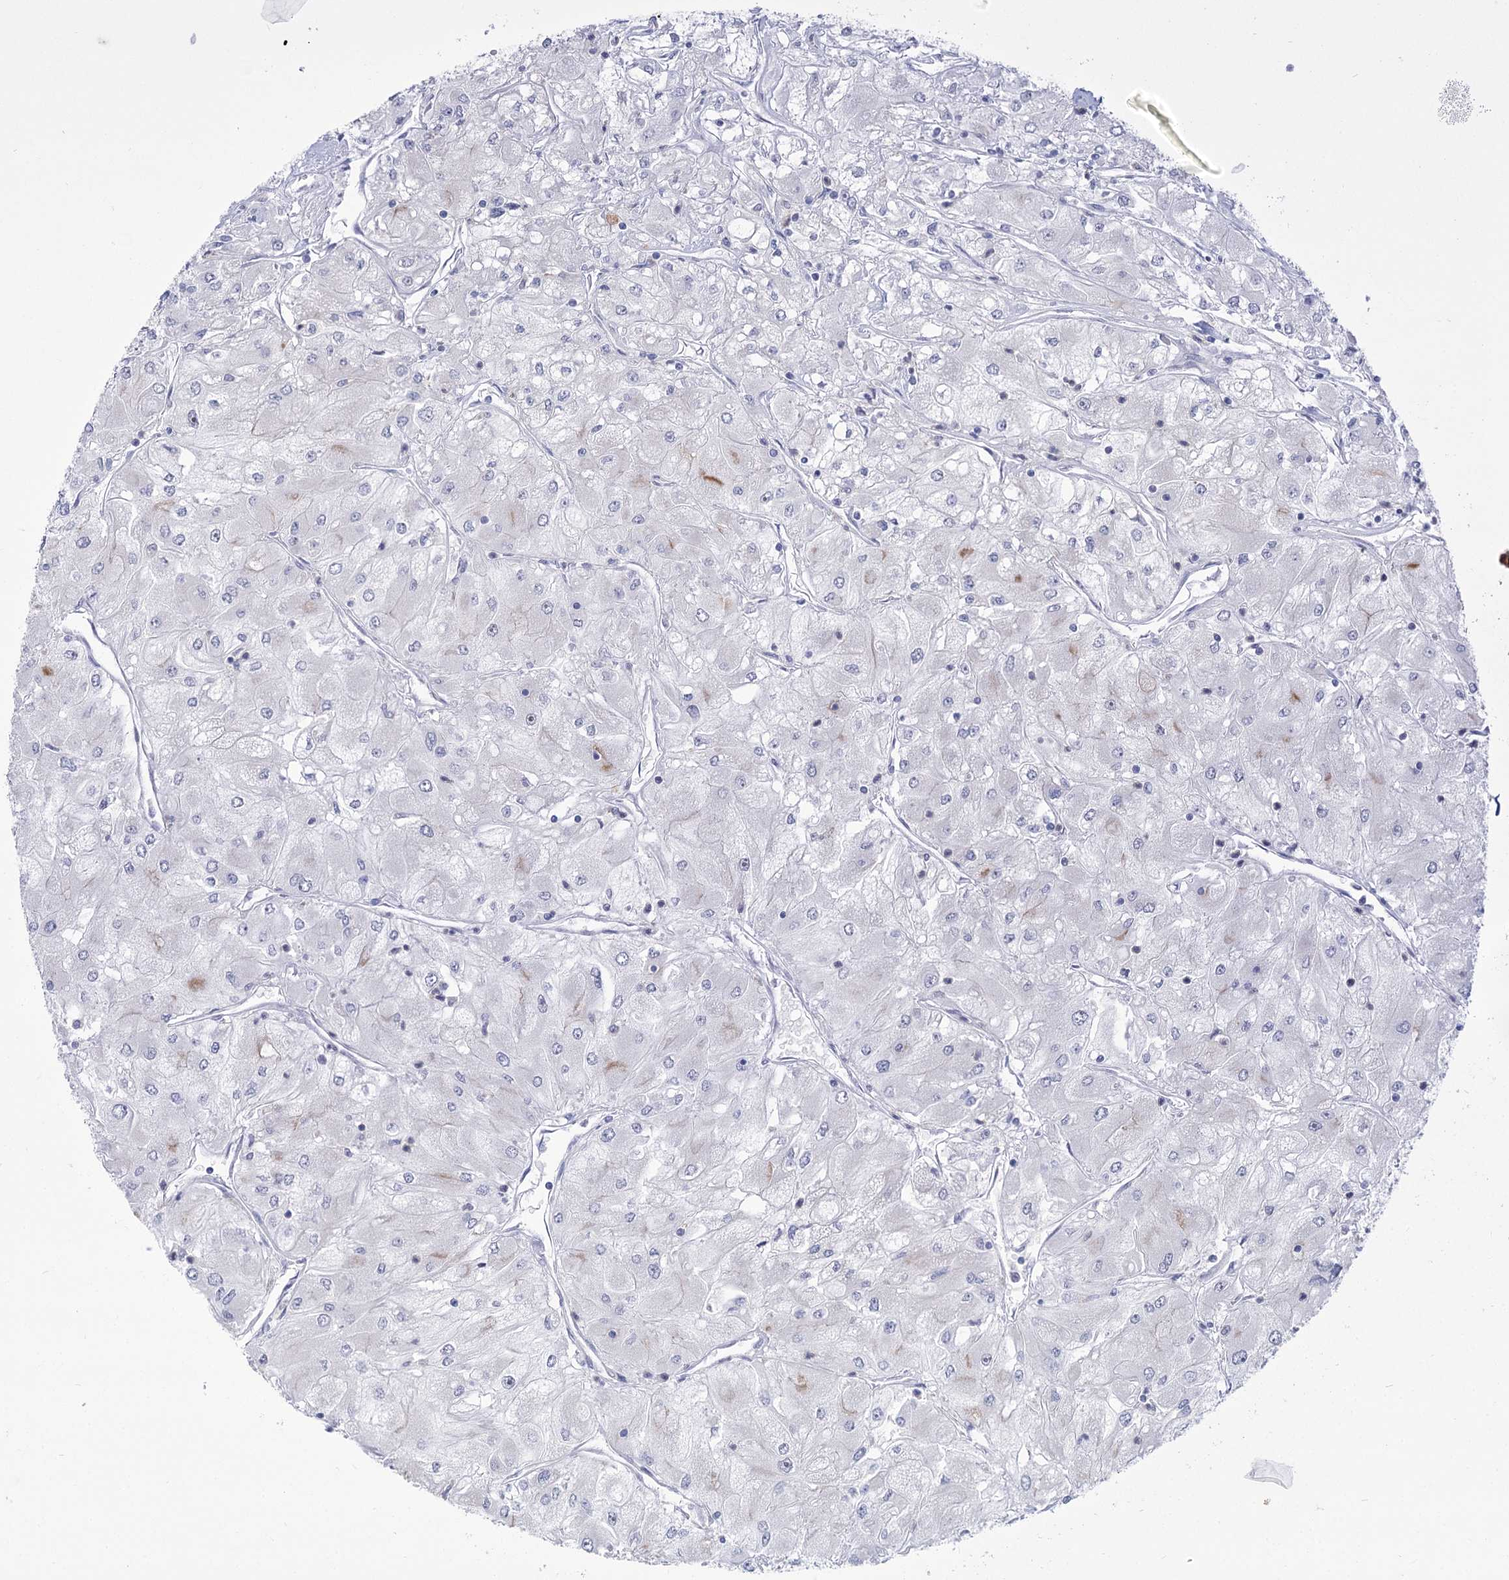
{"staining": {"intensity": "negative", "quantity": "none", "location": "none"}, "tissue": "renal cancer", "cell_type": "Tumor cells", "image_type": "cancer", "snomed": [{"axis": "morphology", "description": "Adenocarcinoma, NOS"}, {"axis": "topography", "description": "Kidney"}], "caption": "A photomicrograph of human renal cancer is negative for staining in tumor cells.", "gene": "BEND7", "patient": {"sex": "male", "age": 80}}